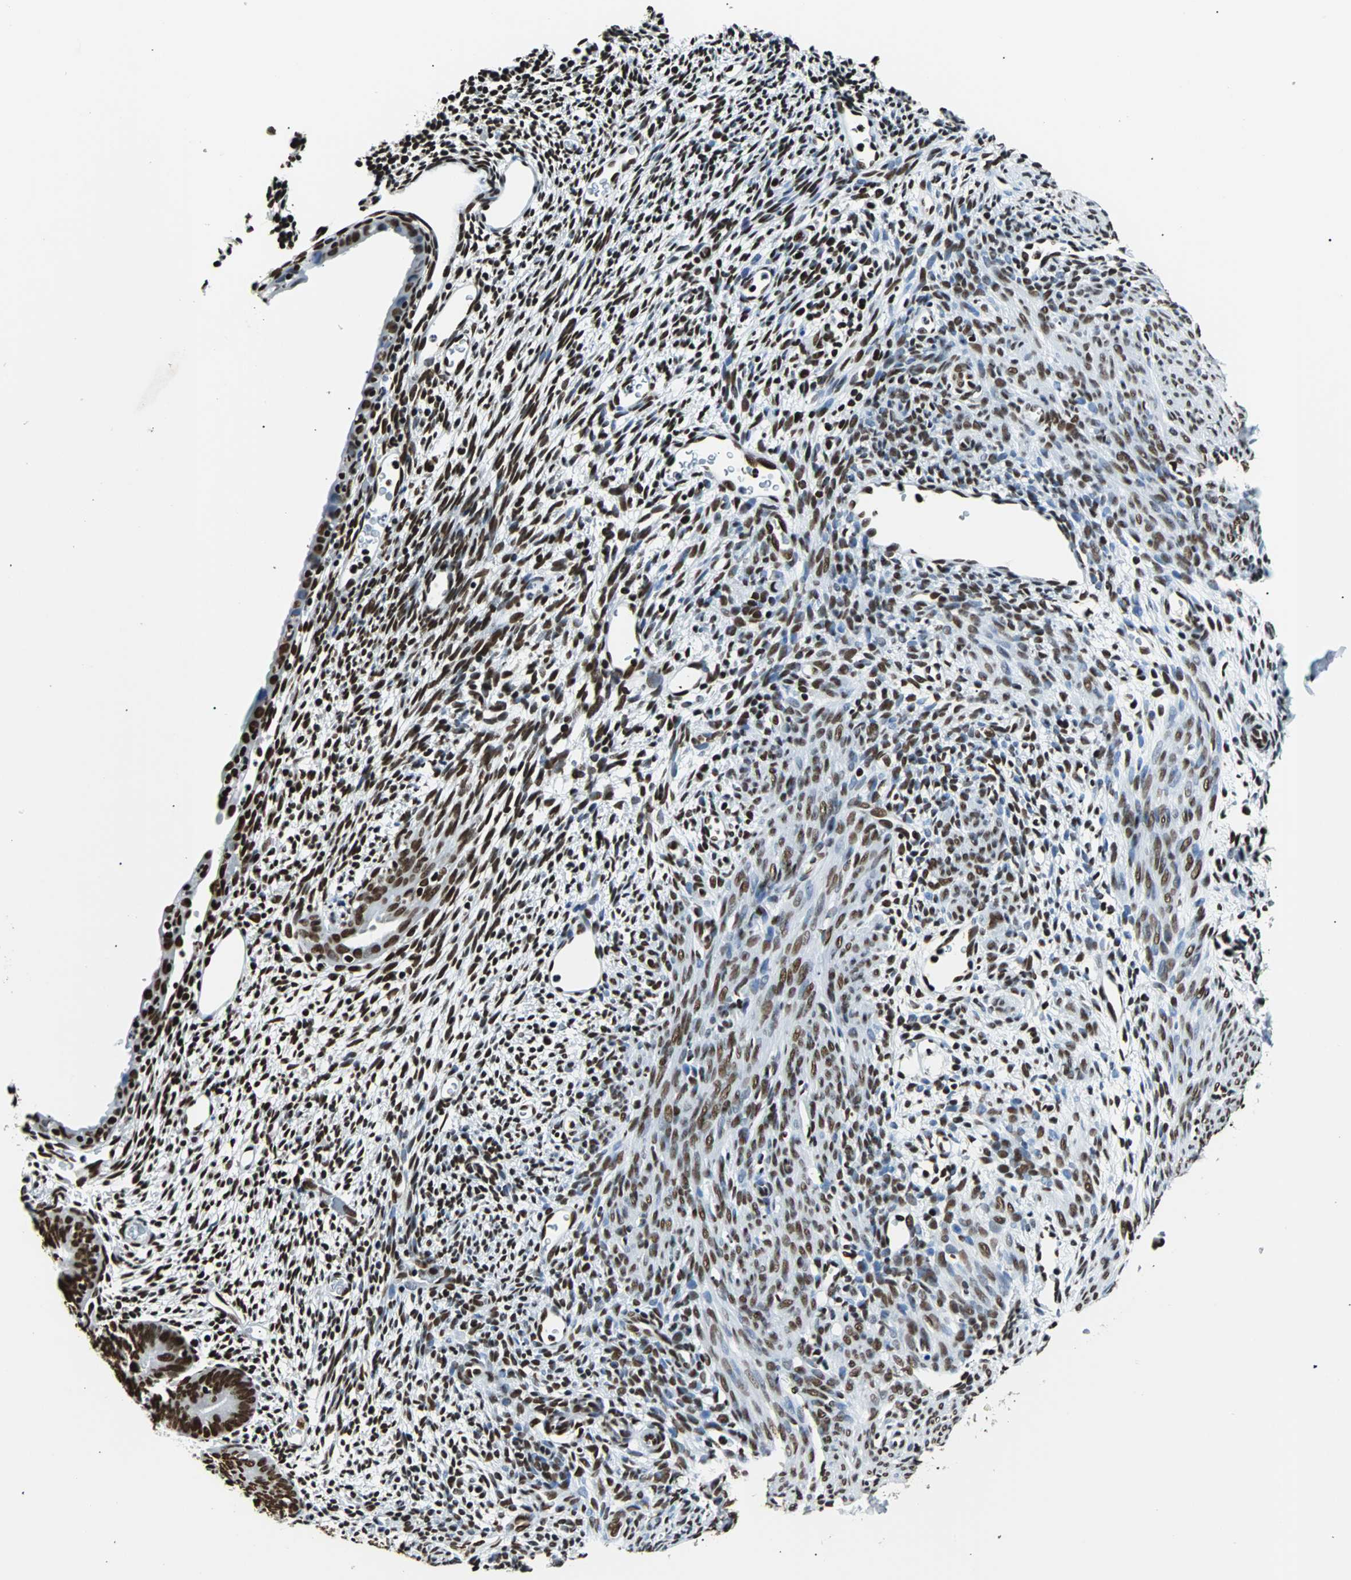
{"staining": {"intensity": "strong", "quantity": ">75%", "location": "nuclear"}, "tissue": "endometrium", "cell_type": "Cells in endometrial stroma", "image_type": "normal", "snomed": [{"axis": "morphology", "description": "Normal tissue, NOS"}, {"axis": "morphology", "description": "Atrophy, NOS"}, {"axis": "topography", "description": "Uterus"}, {"axis": "topography", "description": "Endometrium"}], "caption": "Unremarkable endometrium demonstrates strong nuclear positivity in about >75% of cells in endometrial stroma, visualized by immunohistochemistry.", "gene": "FUBP1", "patient": {"sex": "female", "age": 68}}